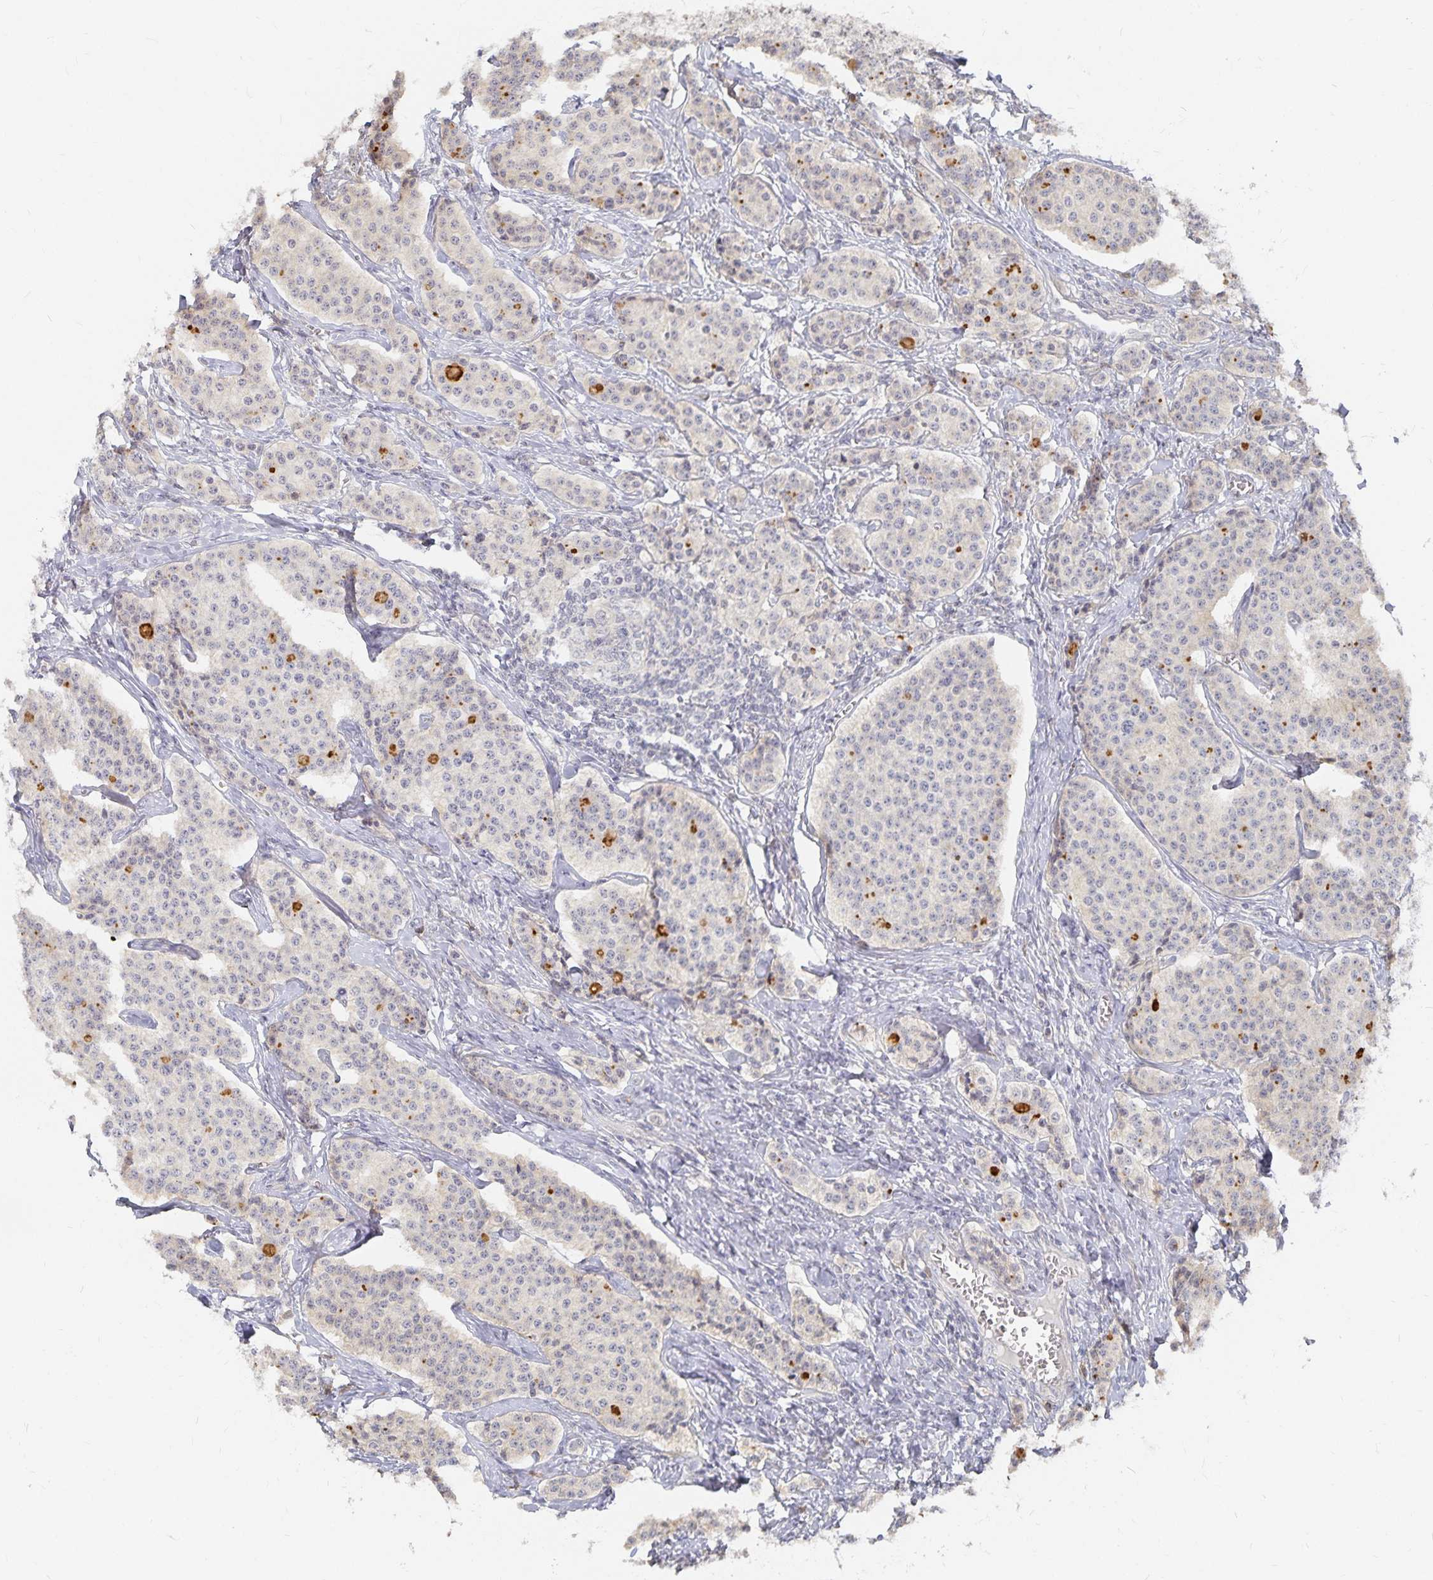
{"staining": {"intensity": "negative", "quantity": "none", "location": "none"}, "tissue": "carcinoid", "cell_type": "Tumor cells", "image_type": "cancer", "snomed": [{"axis": "morphology", "description": "Carcinoid, malignant, NOS"}, {"axis": "topography", "description": "Small intestine"}], "caption": "DAB immunohistochemical staining of human malignant carcinoid shows no significant positivity in tumor cells.", "gene": "DNAH9", "patient": {"sex": "female", "age": 64}}